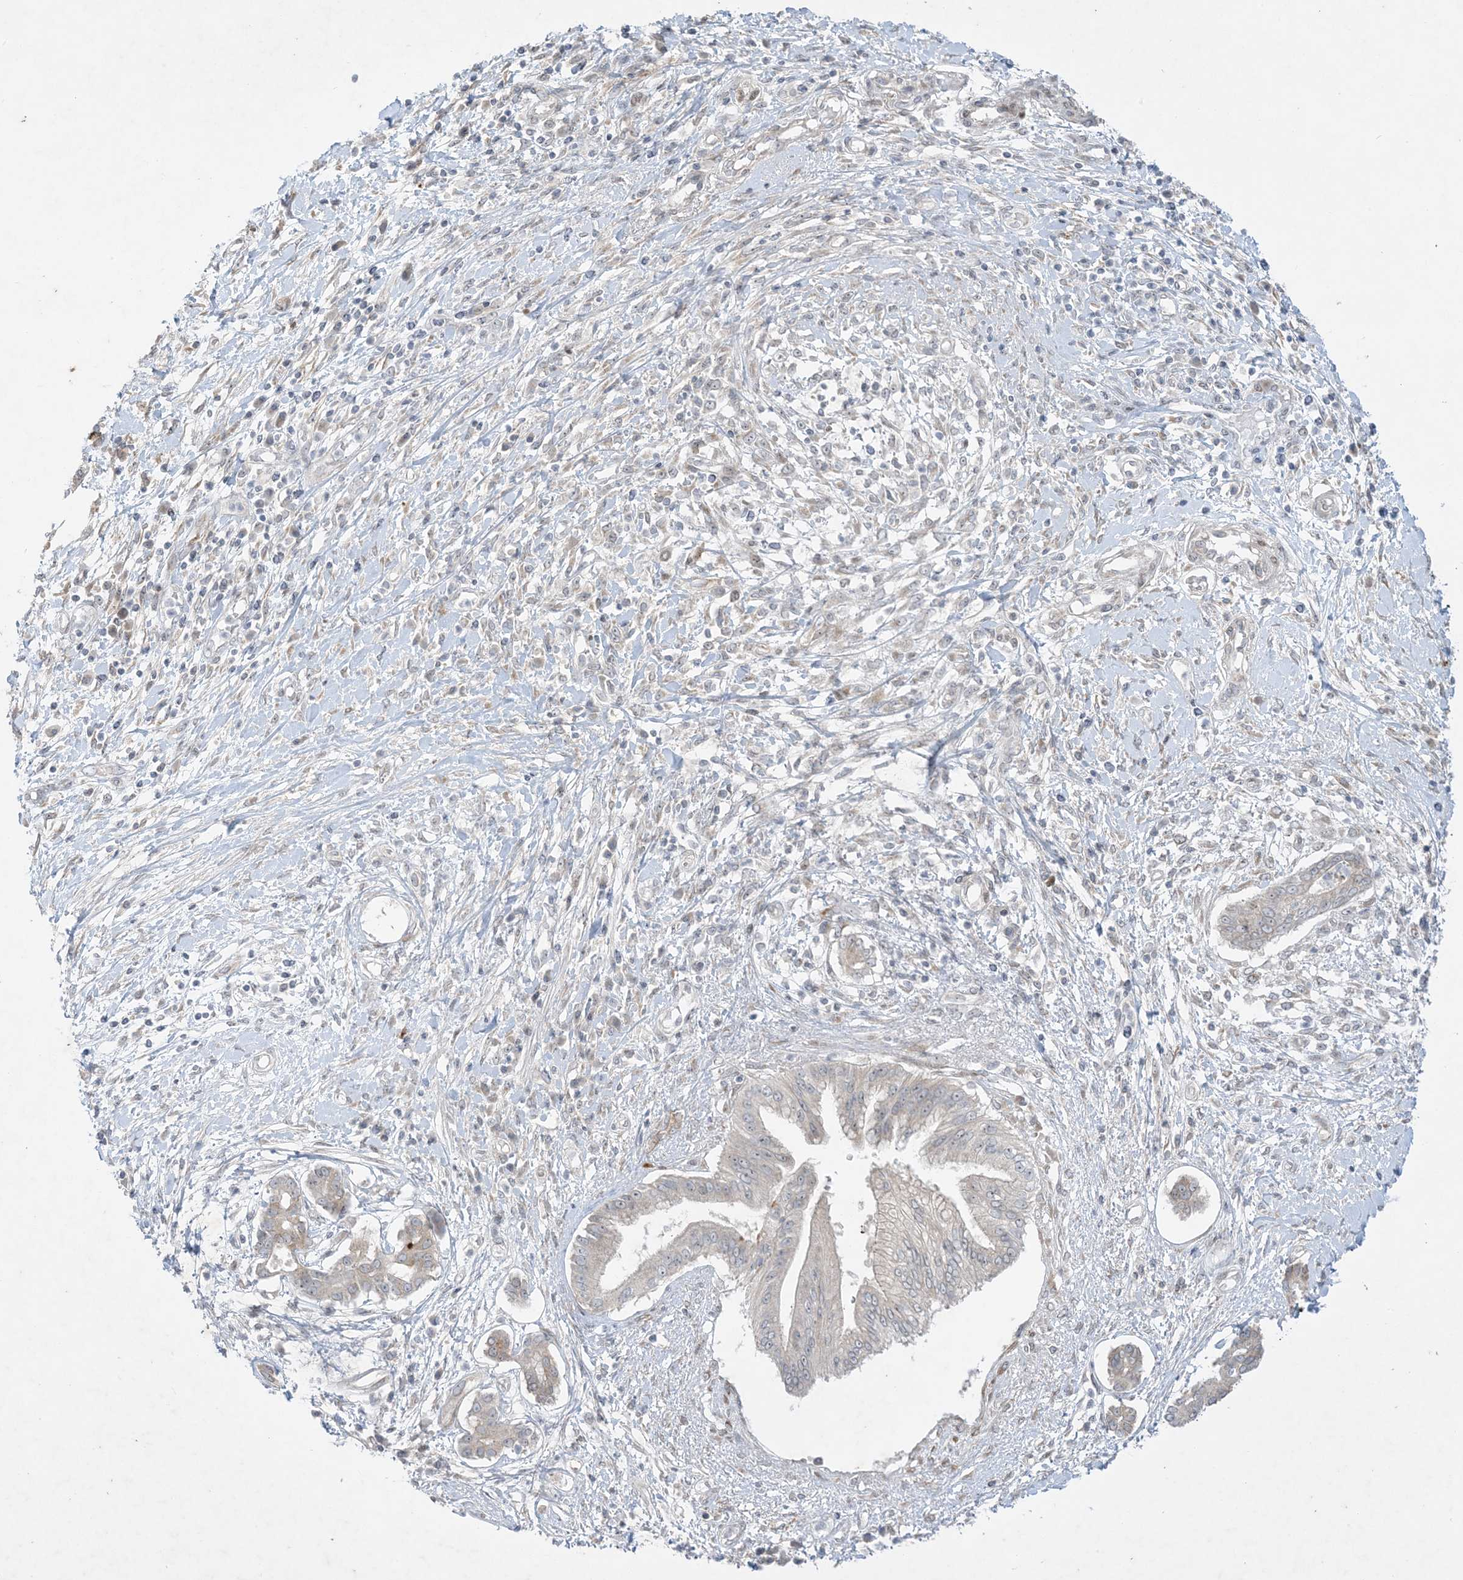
{"staining": {"intensity": "negative", "quantity": "none", "location": "none"}, "tissue": "pancreatic cancer", "cell_type": "Tumor cells", "image_type": "cancer", "snomed": [{"axis": "morphology", "description": "Adenocarcinoma, NOS"}, {"axis": "topography", "description": "Pancreas"}], "caption": "Pancreatic cancer (adenocarcinoma) was stained to show a protein in brown. There is no significant positivity in tumor cells.", "gene": "SOGA3", "patient": {"sex": "female", "age": 56}}